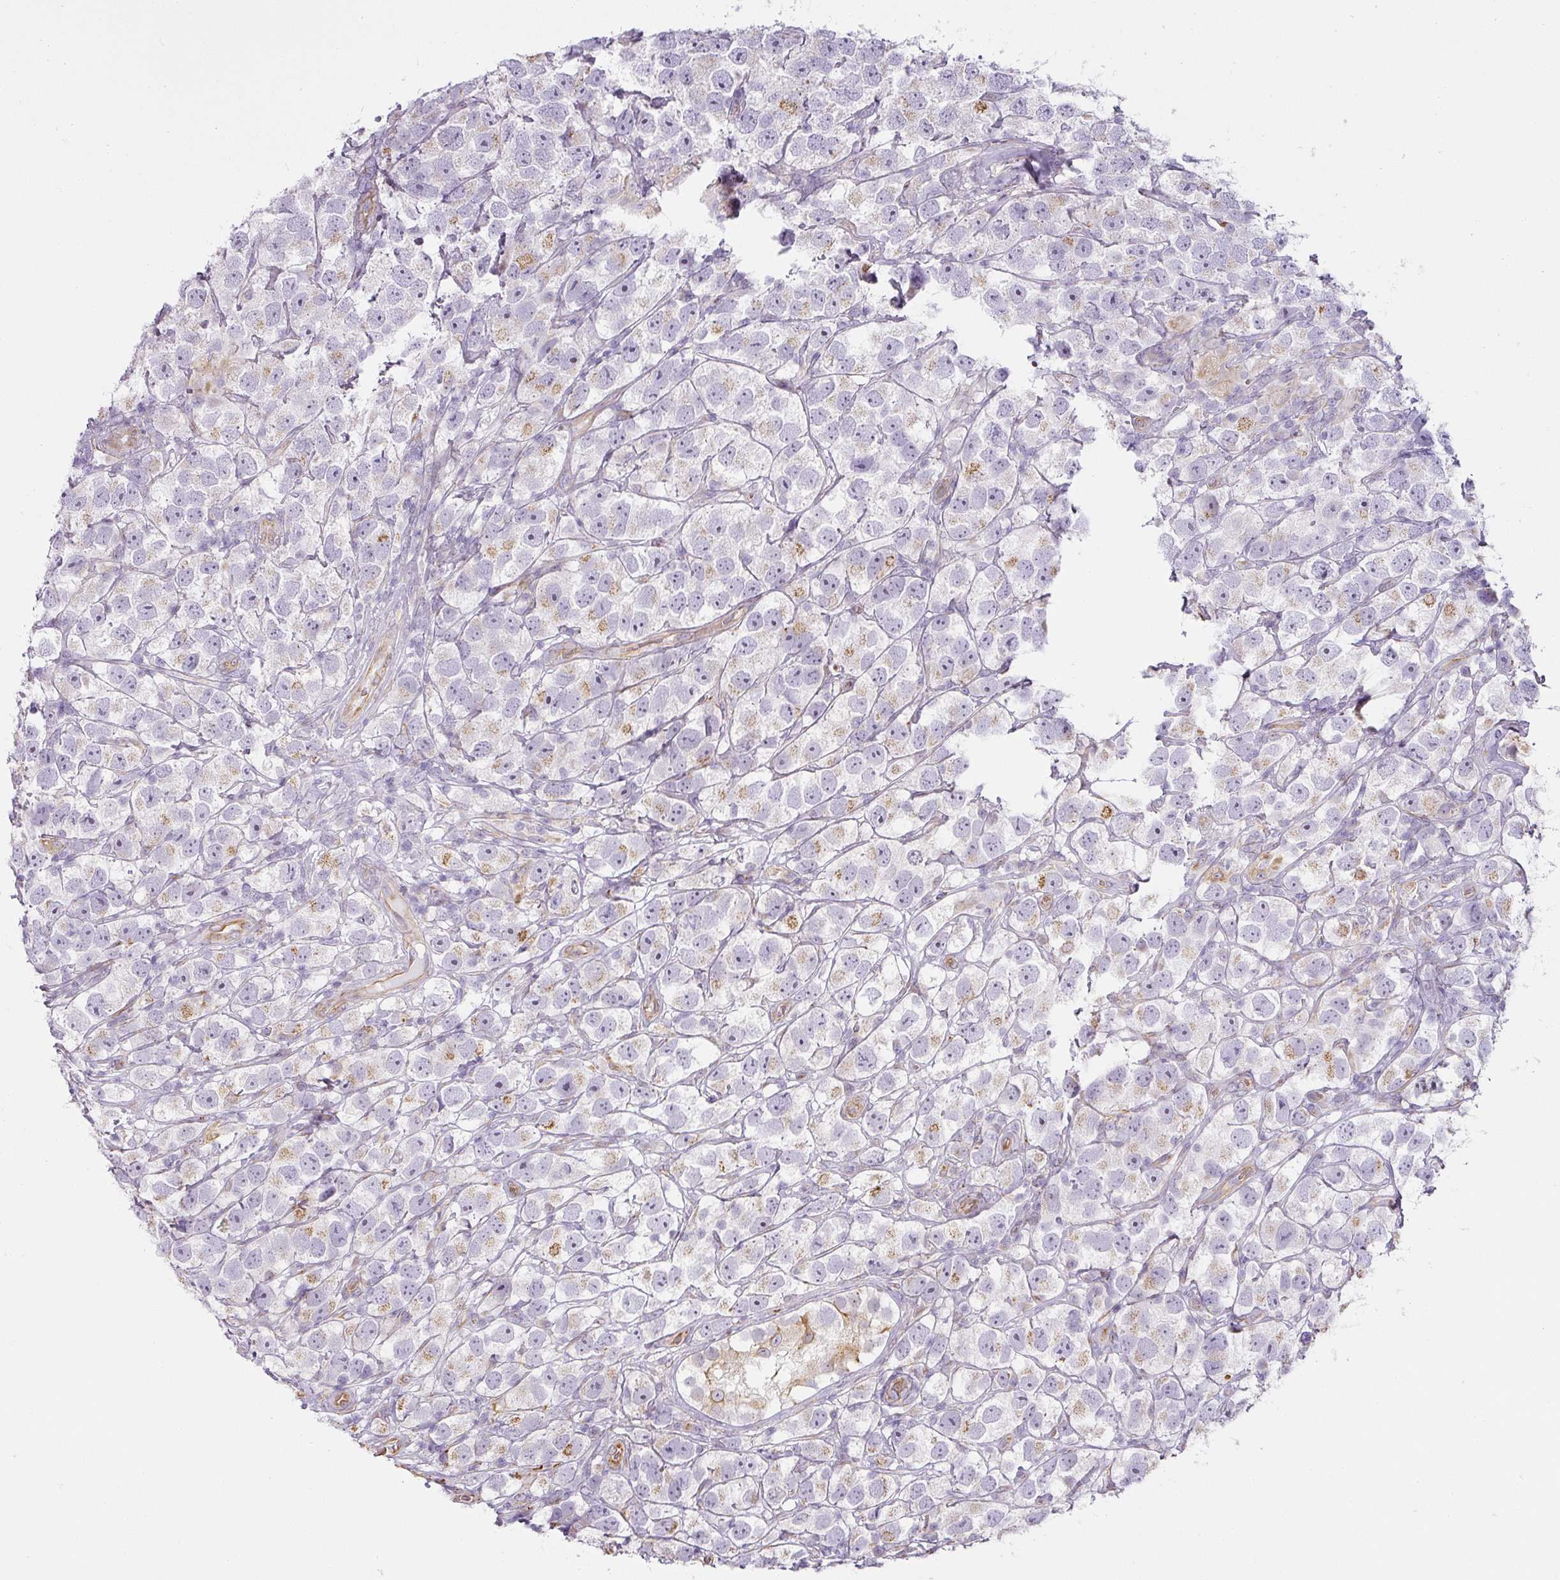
{"staining": {"intensity": "weak", "quantity": "<25%", "location": "cytoplasmic/membranous"}, "tissue": "testis cancer", "cell_type": "Tumor cells", "image_type": "cancer", "snomed": [{"axis": "morphology", "description": "Seminoma, NOS"}, {"axis": "topography", "description": "Testis"}], "caption": "DAB (3,3'-diaminobenzidine) immunohistochemical staining of human testis cancer (seminoma) exhibits no significant staining in tumor cells.", "gene": "ATP8B2", "patient": {"sex": "male", "age": 26}}